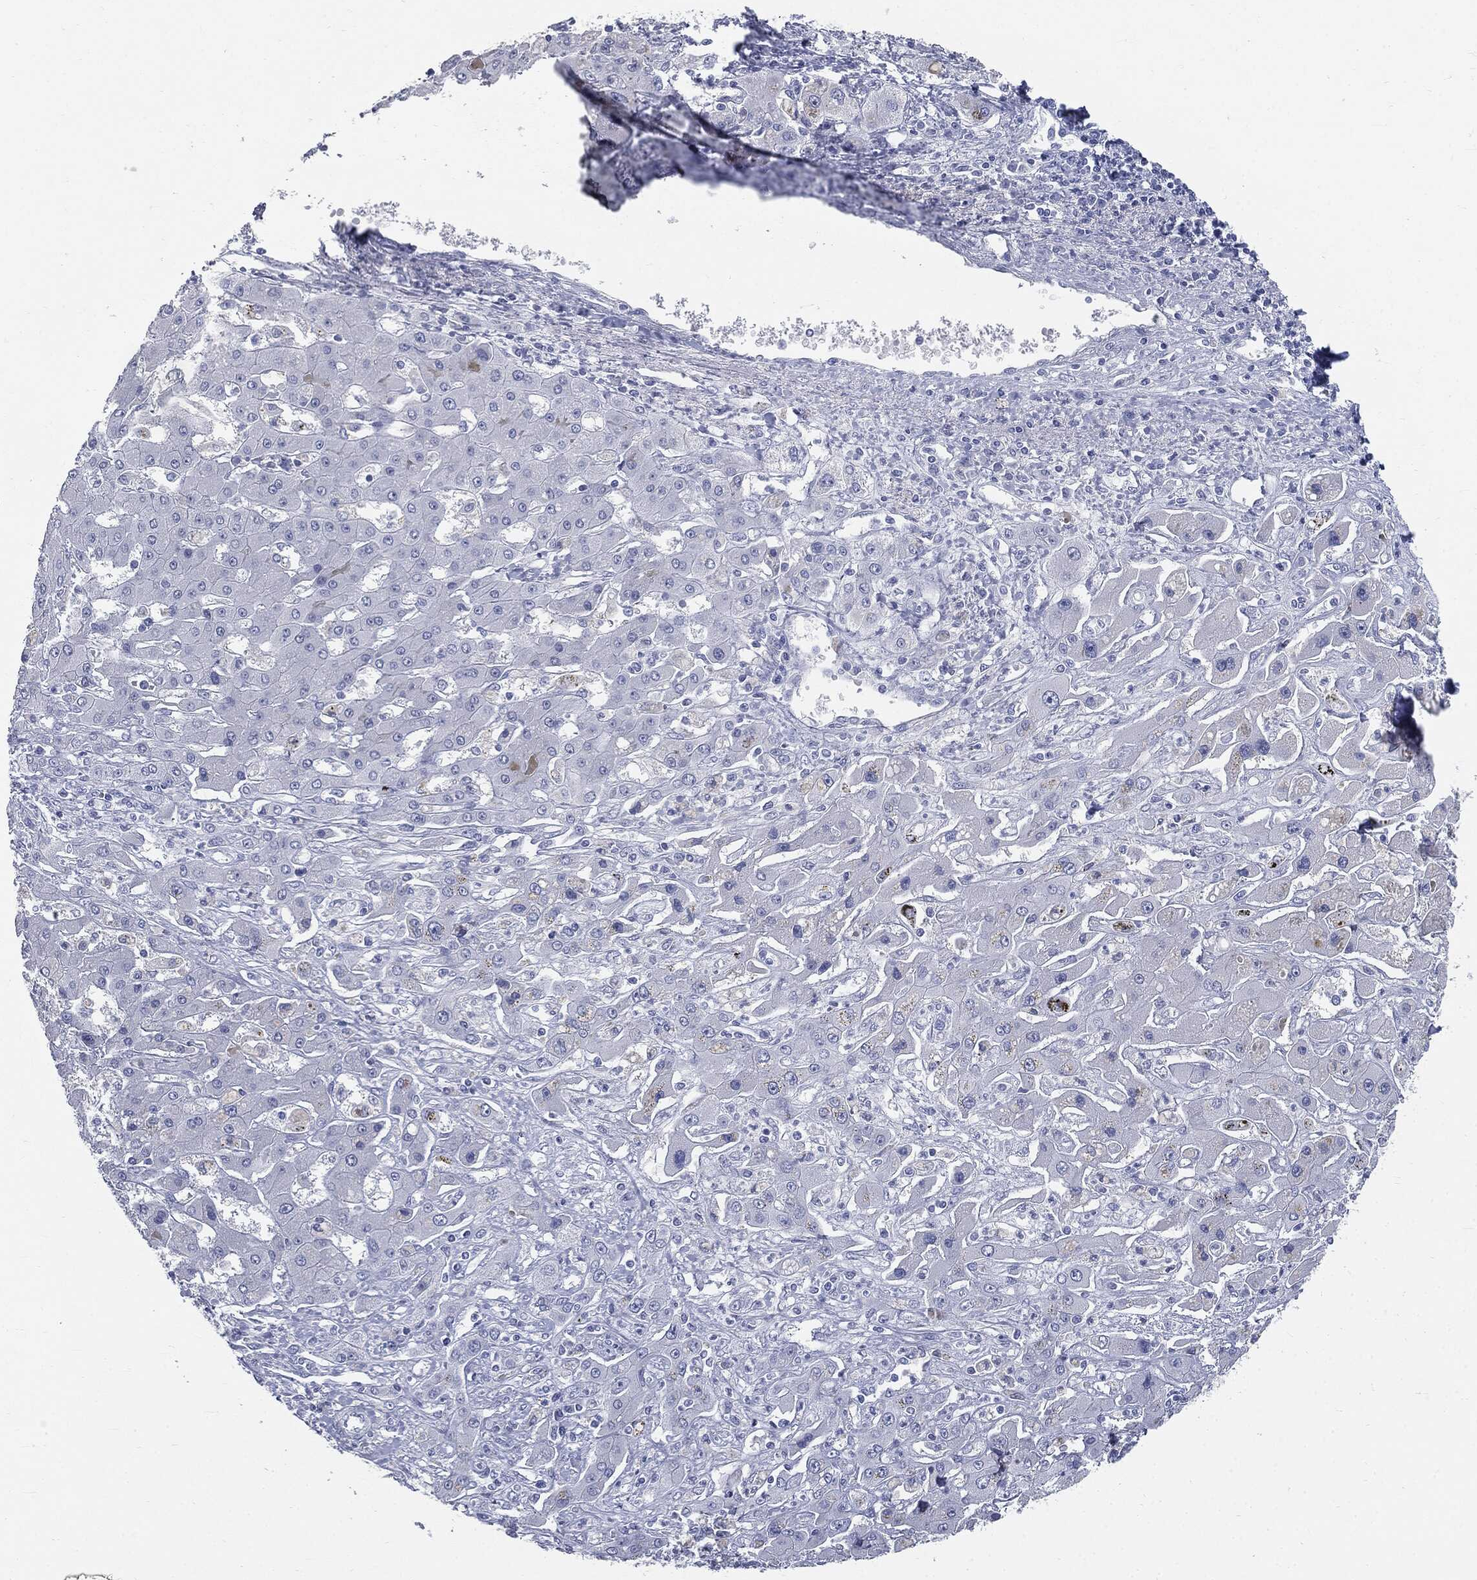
{"staining": {"intensity": "negative", "quantity": "none", "location": "none"}, "tissue": "liver cancer", "cell_type": "Tumor cells", "image_type": "cancer", "snomed": [{"axis": "morphology", "description": "Cholangiocarcinoma"}, {"axis": "topography", "description": "Liver"}], "caption": "This is an immunohistochemistry histopathology image of liver cancer. There is no staining in tumor cells.", "gene": "CUZD1", "patient": {"sex": "male", "age": 67}}